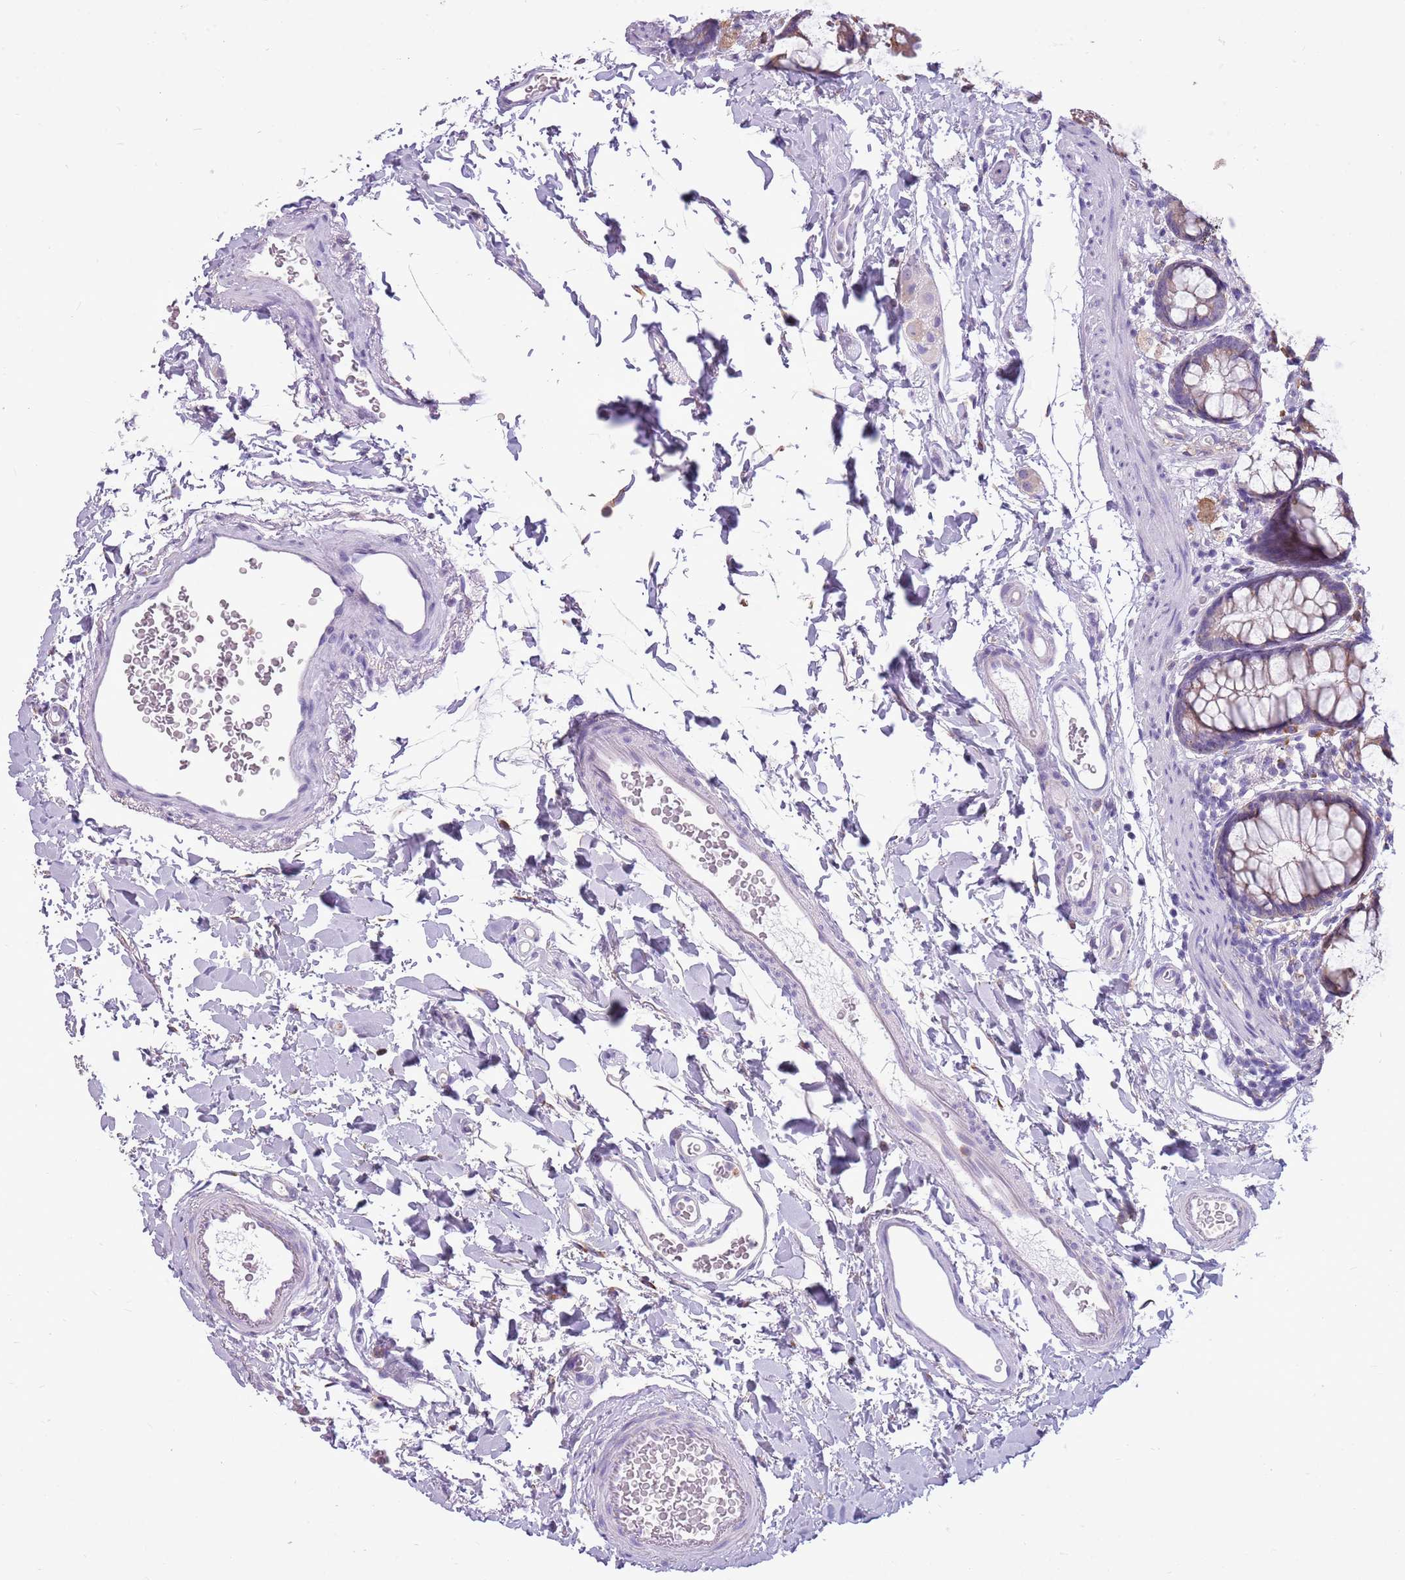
{"staining": {"intensity": "weak", "quantity": "25%-75%", "location": "cytoplasmic/membranous"}, "tissue": "rectum", "cell_type": "Glandular cells", "image_type": "normal", "snomed": [{"axis": "morphology", "description": "Normal tissue, NOS"}, {"axis": "topography", "description": "Rectum"}], "caption": "IHC (DAB (3,3'-diaminobenzidine)) staining of normal rectum shows weak cytoplasmic/membranous protein expression in about 25%-75% of glandular cells. Nuclei are stained in blue.", "gene": "KCTD19", "patient": {"sex": "female", "age": 65}}